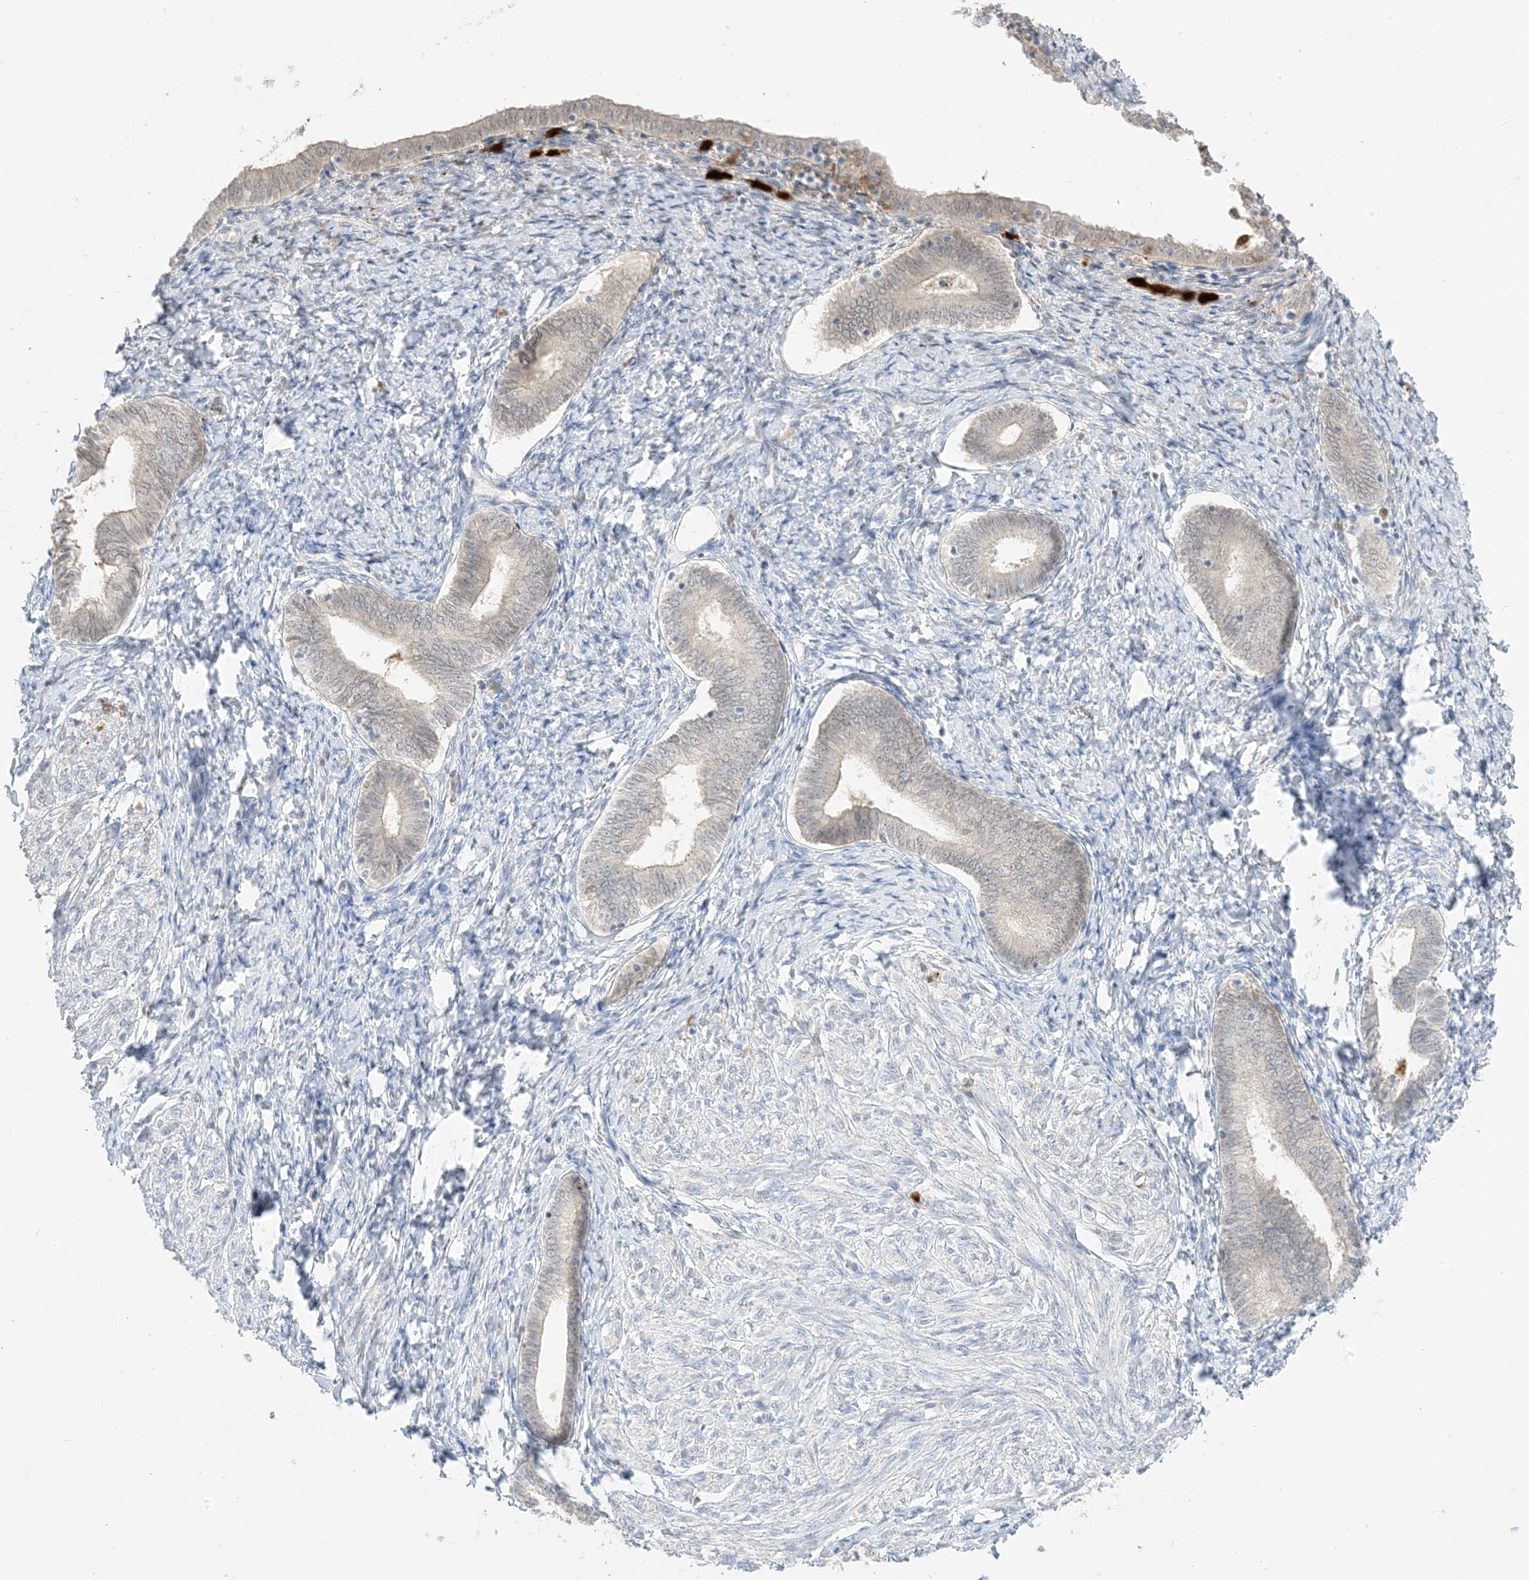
{"staining": {"intensity": "negative", "quantity": "none", "location": "none"}, "tissue": "endometrium", "cell_type": "Cells in endometrial stroma", "image_type": "normal", "snomed": [{"axis": "morphology", "description": "Normal tissue, NOS"}, {"axis": "topography", "description": "Endometrium"}], "caption": "The image reveals no staining of cells in endometrial stroma in normal endometrium.", "gene": "GCA", "patient": {"sex": "female", "age": 72}}